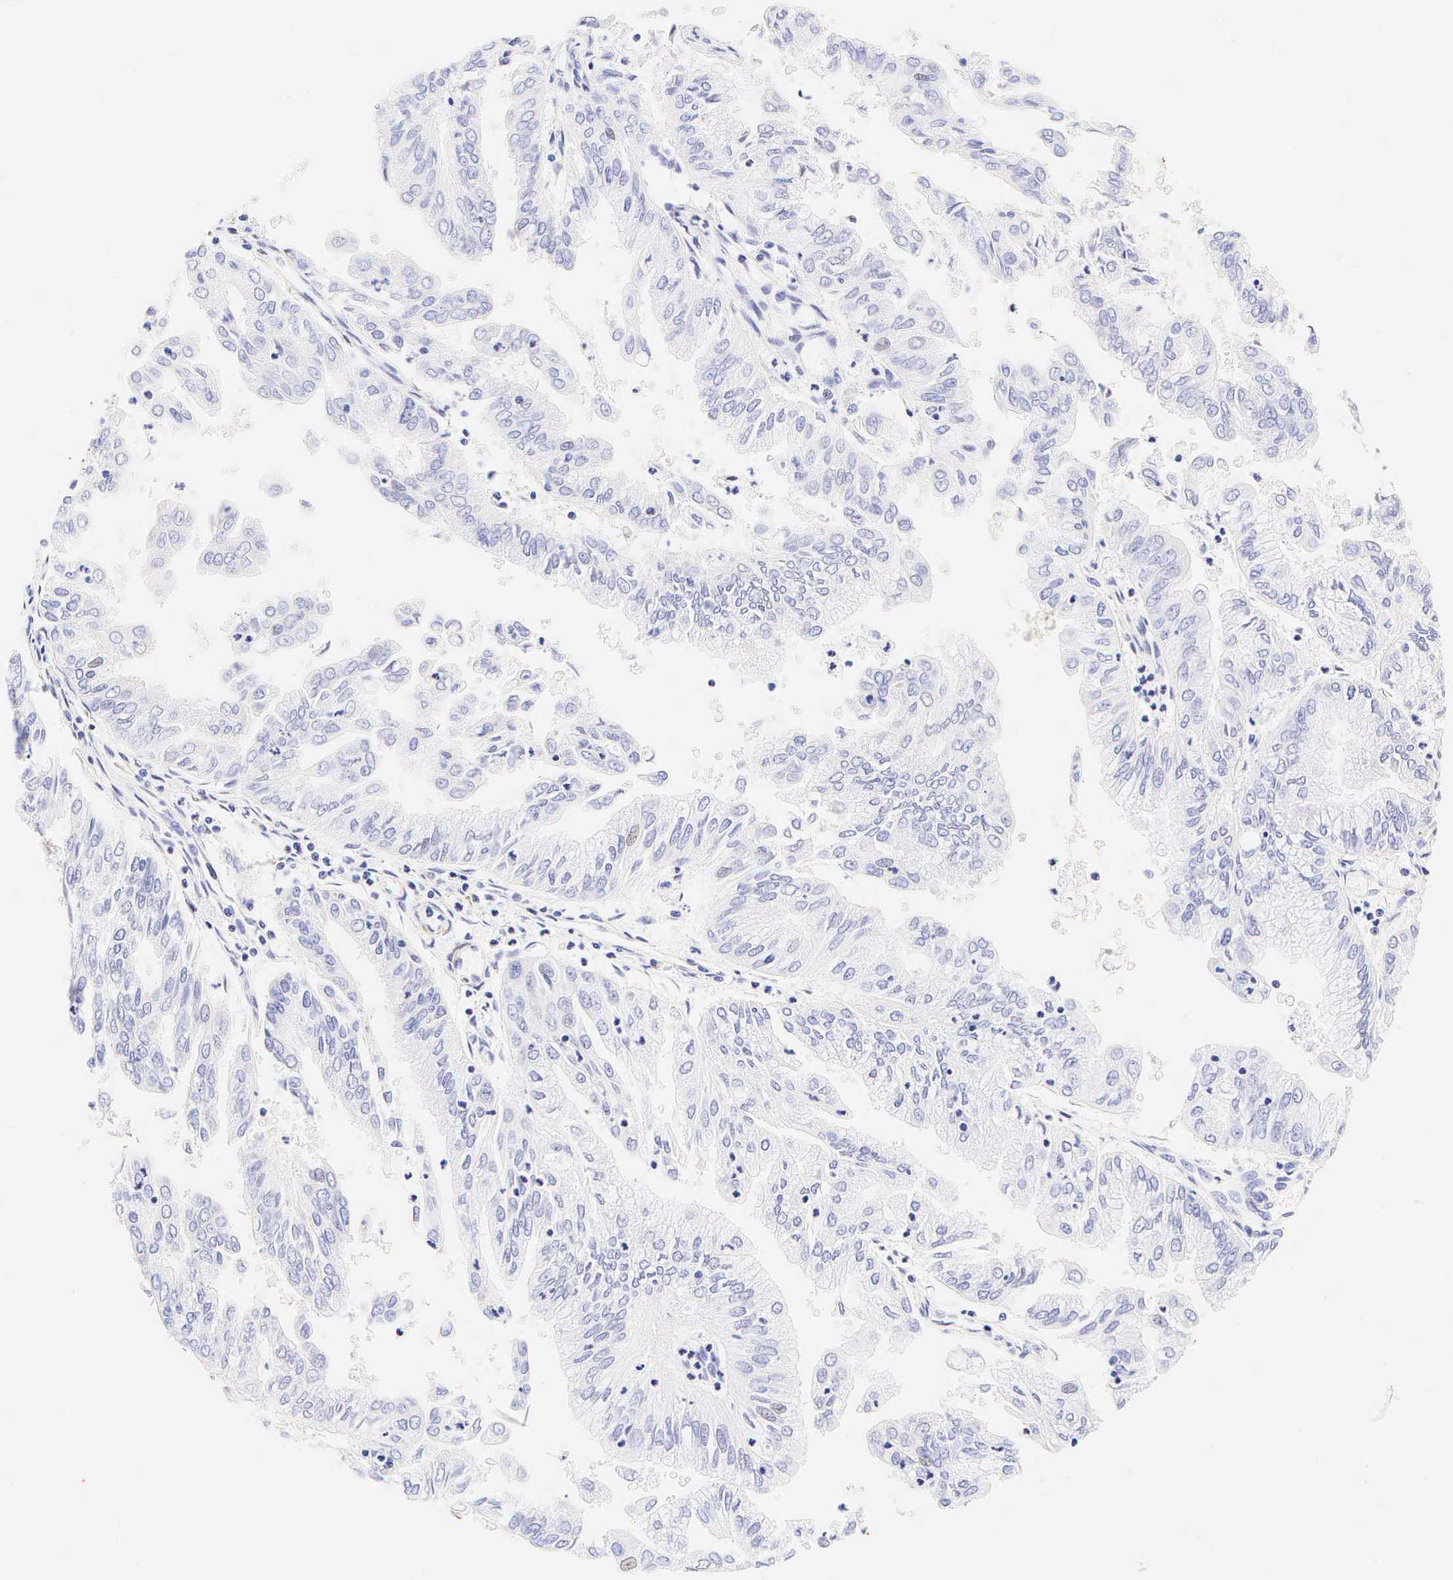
{"staining": {"intensity": "negative", "quantity": "none", "location": "none"}, "tissue": "endometrial cancer", "cell_type": "Tumor cells", "image_type": "cancer", "snomed": [{"axis": "morphology", "description": "Adenocarcinoma, NOS"}, {"axis": "topography", "description": "Endometrium"}], "caption": "Immunohistochemistry (IHC) photomicrograph of neoplastic tissue: human endometrial adenocarcinoma stained with DAB exhibits no significant protein expression in tumor cells.", "gene": "CALD1", "patient": {"sex": "female", "age": 79}}